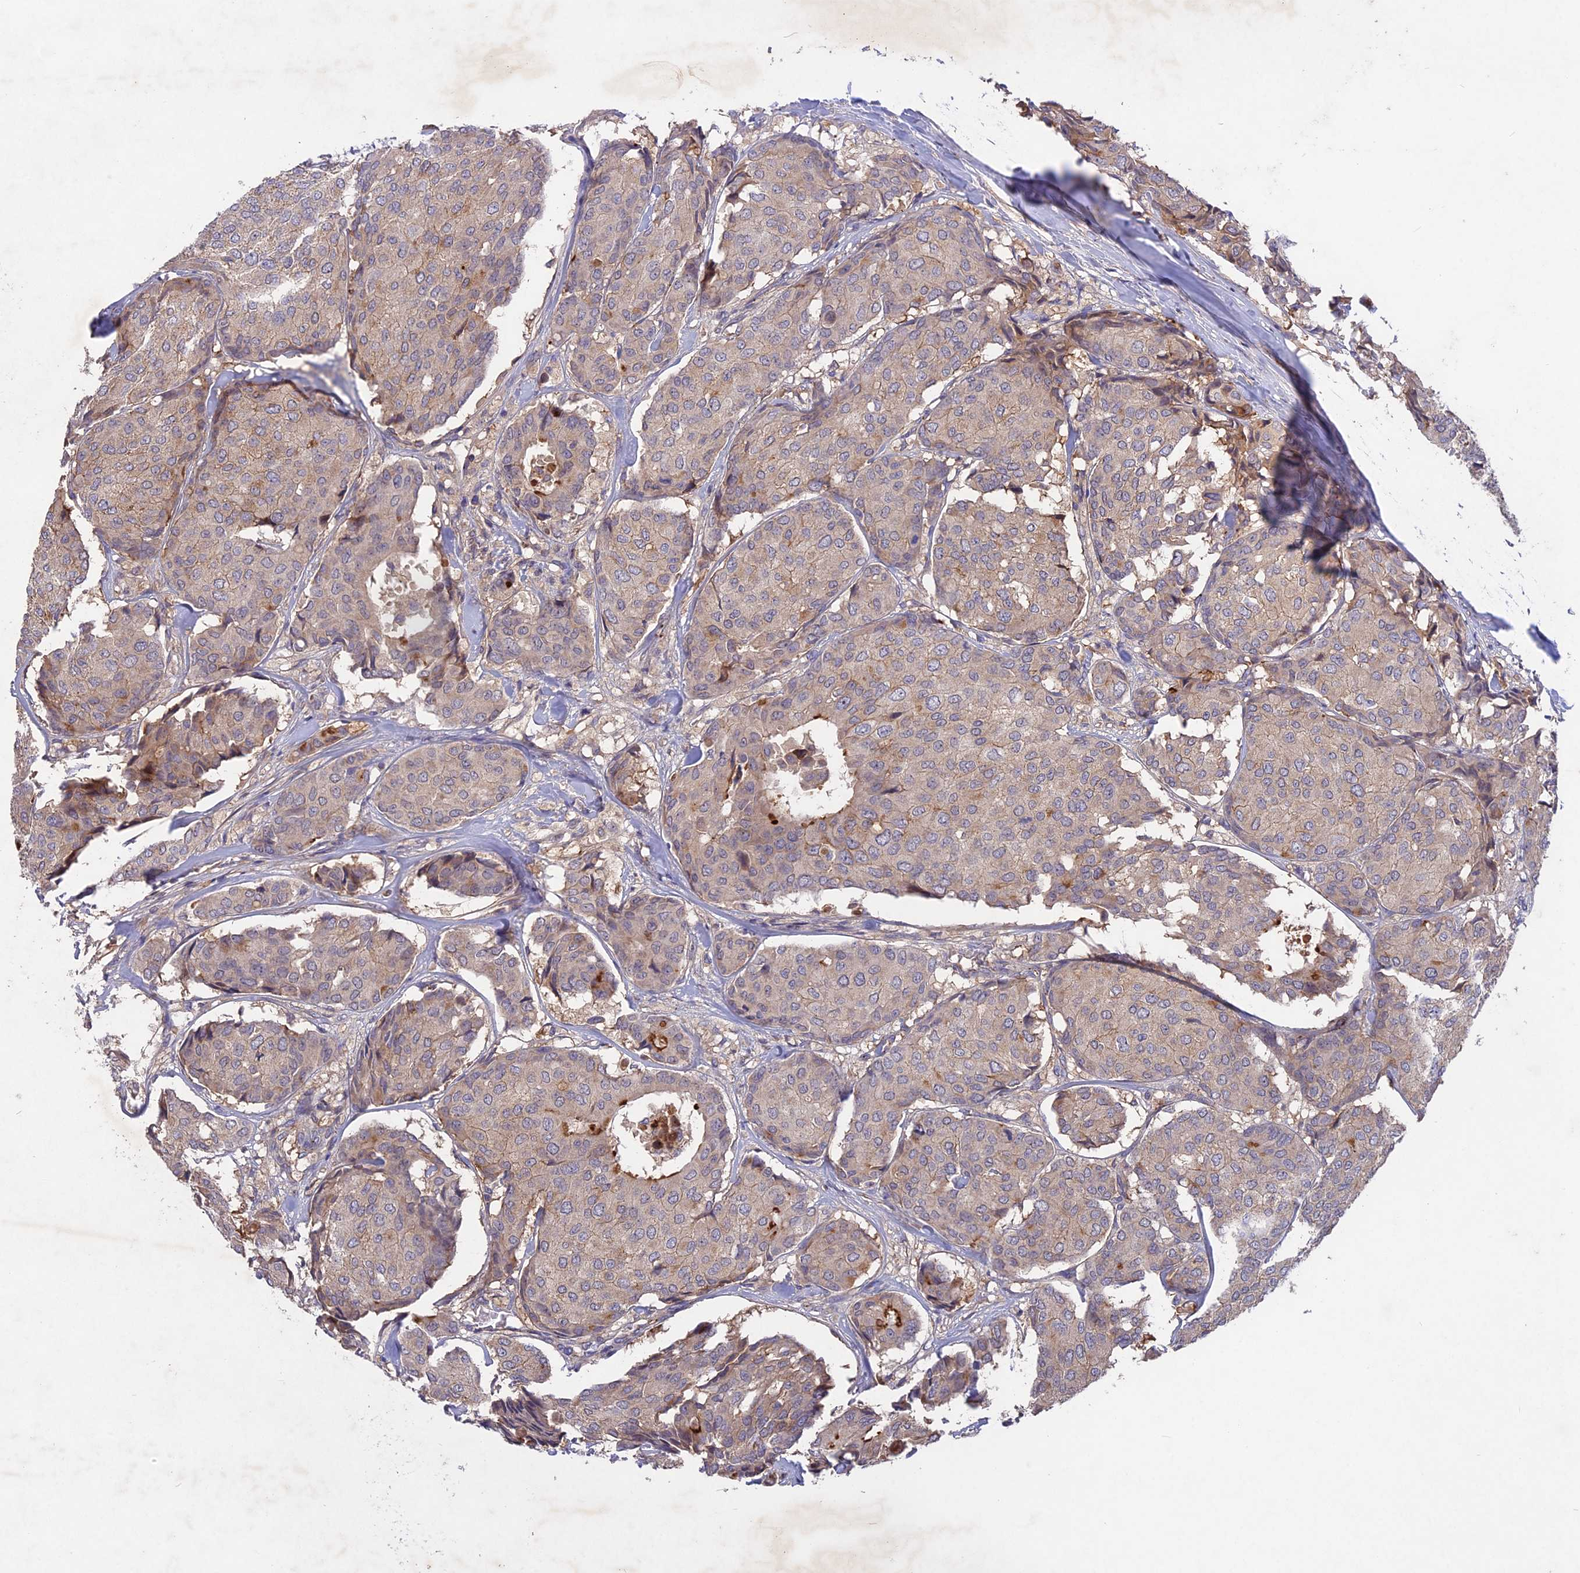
{"staining": {"intensity": "weak", "quantity": "<25%", "location": "cytoplasmic/membranous"}, "tissue": "breast cancer", "cell_type": "Tumor cells", "image_type": "cancer", "snomed": [{"axis": "morphology", "description": "Duct carcinoma"}, {"axis": "topography", "description": "Breast"}], "caption": "Tumor cells are negative for brown protein staining in infiltrating ductal carcinoma (breast).", "gene": "ADO", "patient": {"sex": "female", "age": 75}}